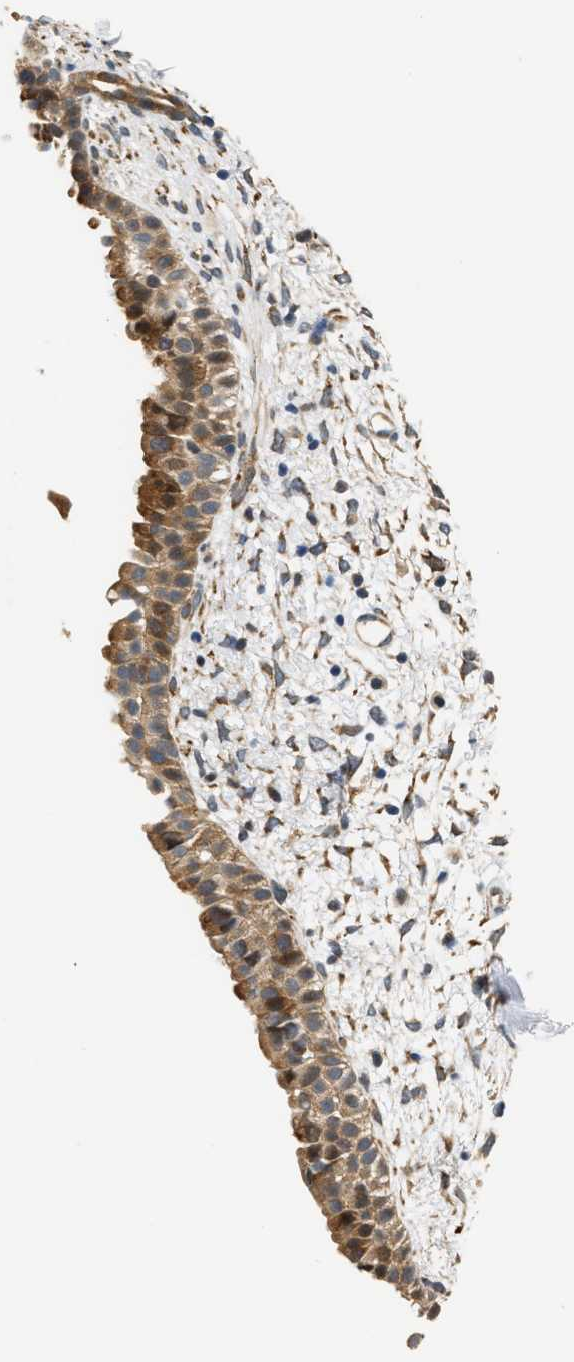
{"staining": {"intensity": "moderate", "quantity": ">75%", "location": "cytoplasmic/membranous"}, "tissue": "nasopharynx", "cell_type": "Respiratory epithelial cells", "image_type": "normal", "snomed": [{"axis": "morphology", "description": "Normal tissue, NOS"}, {"axis": "topography", "description": "Nasopharynx"}], "caption": "Immunohistochemistry of unremarkable human nasopharynx displays medium levels of moderate cytoplasmic/membranous staining in approximately >75% of respiratory epithelial cells. (DAB IHC with brightfield microscopy, high magnification).", "gene": "TNIP2", "patient": {"sex": "male", "age": 22}}